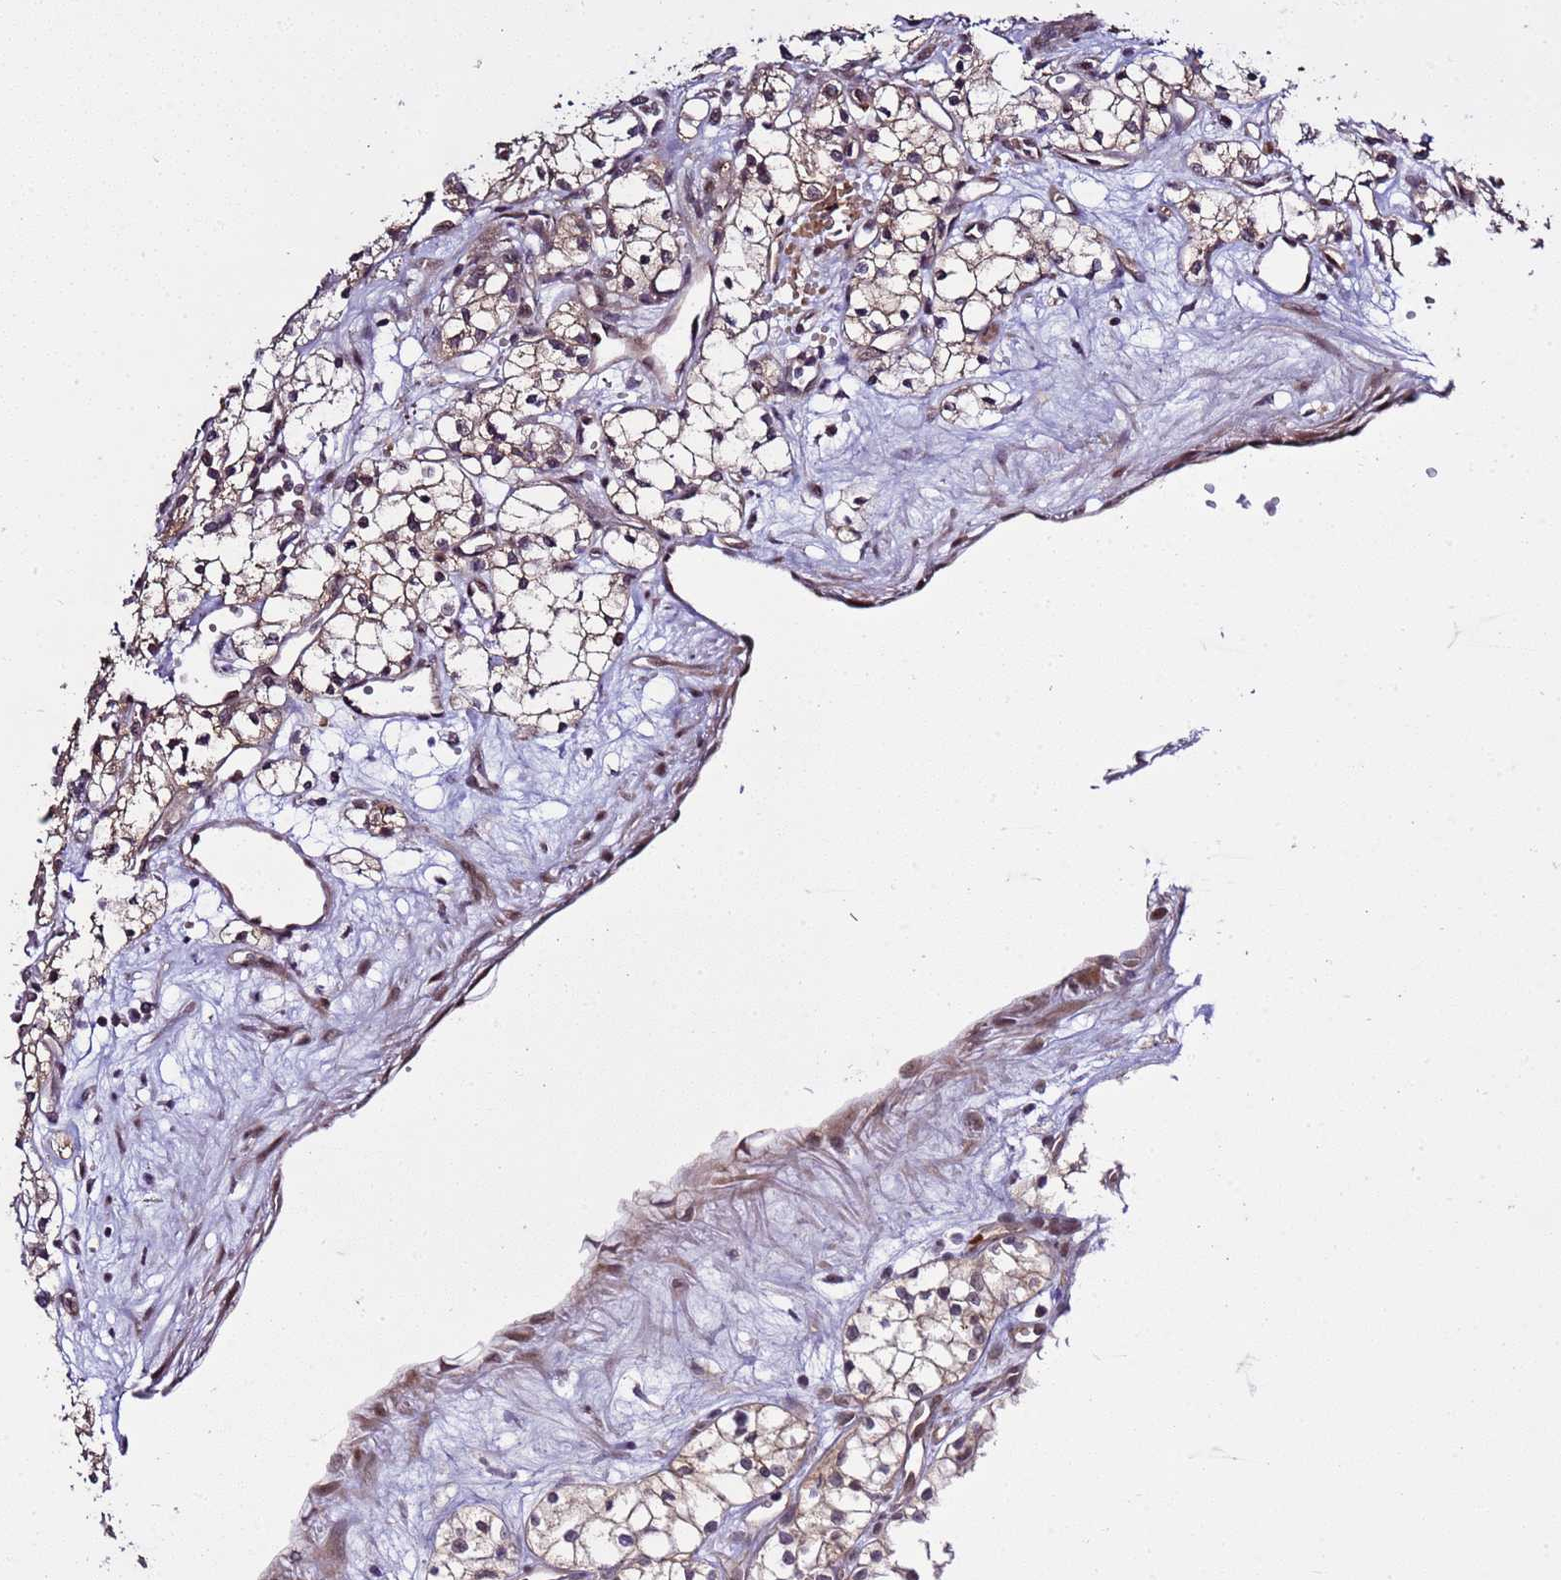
{"staining": {"intensity": "moderate", "quantity": ">75%", "location": "cytoplasmic/membranous,nuclear"}, "tissue": "renal cancer", "cell_type": "Tumor cells", "image_type": "cancer", "snomed": [{"axis": "morphology", "description": "Adenocarcinoma, NOS"}, {"axis": "topography", "description": "Kidney"}], "caption": "About >75% of tumor cells in human renal cancer (adenocarcinoma) show moderate cytoplasmic/membranous and nuclear protein expression as visualized by brown immunohistochemical staining.", "gene": "GEN1", "patient": {"sex": "male", "age": 59}}